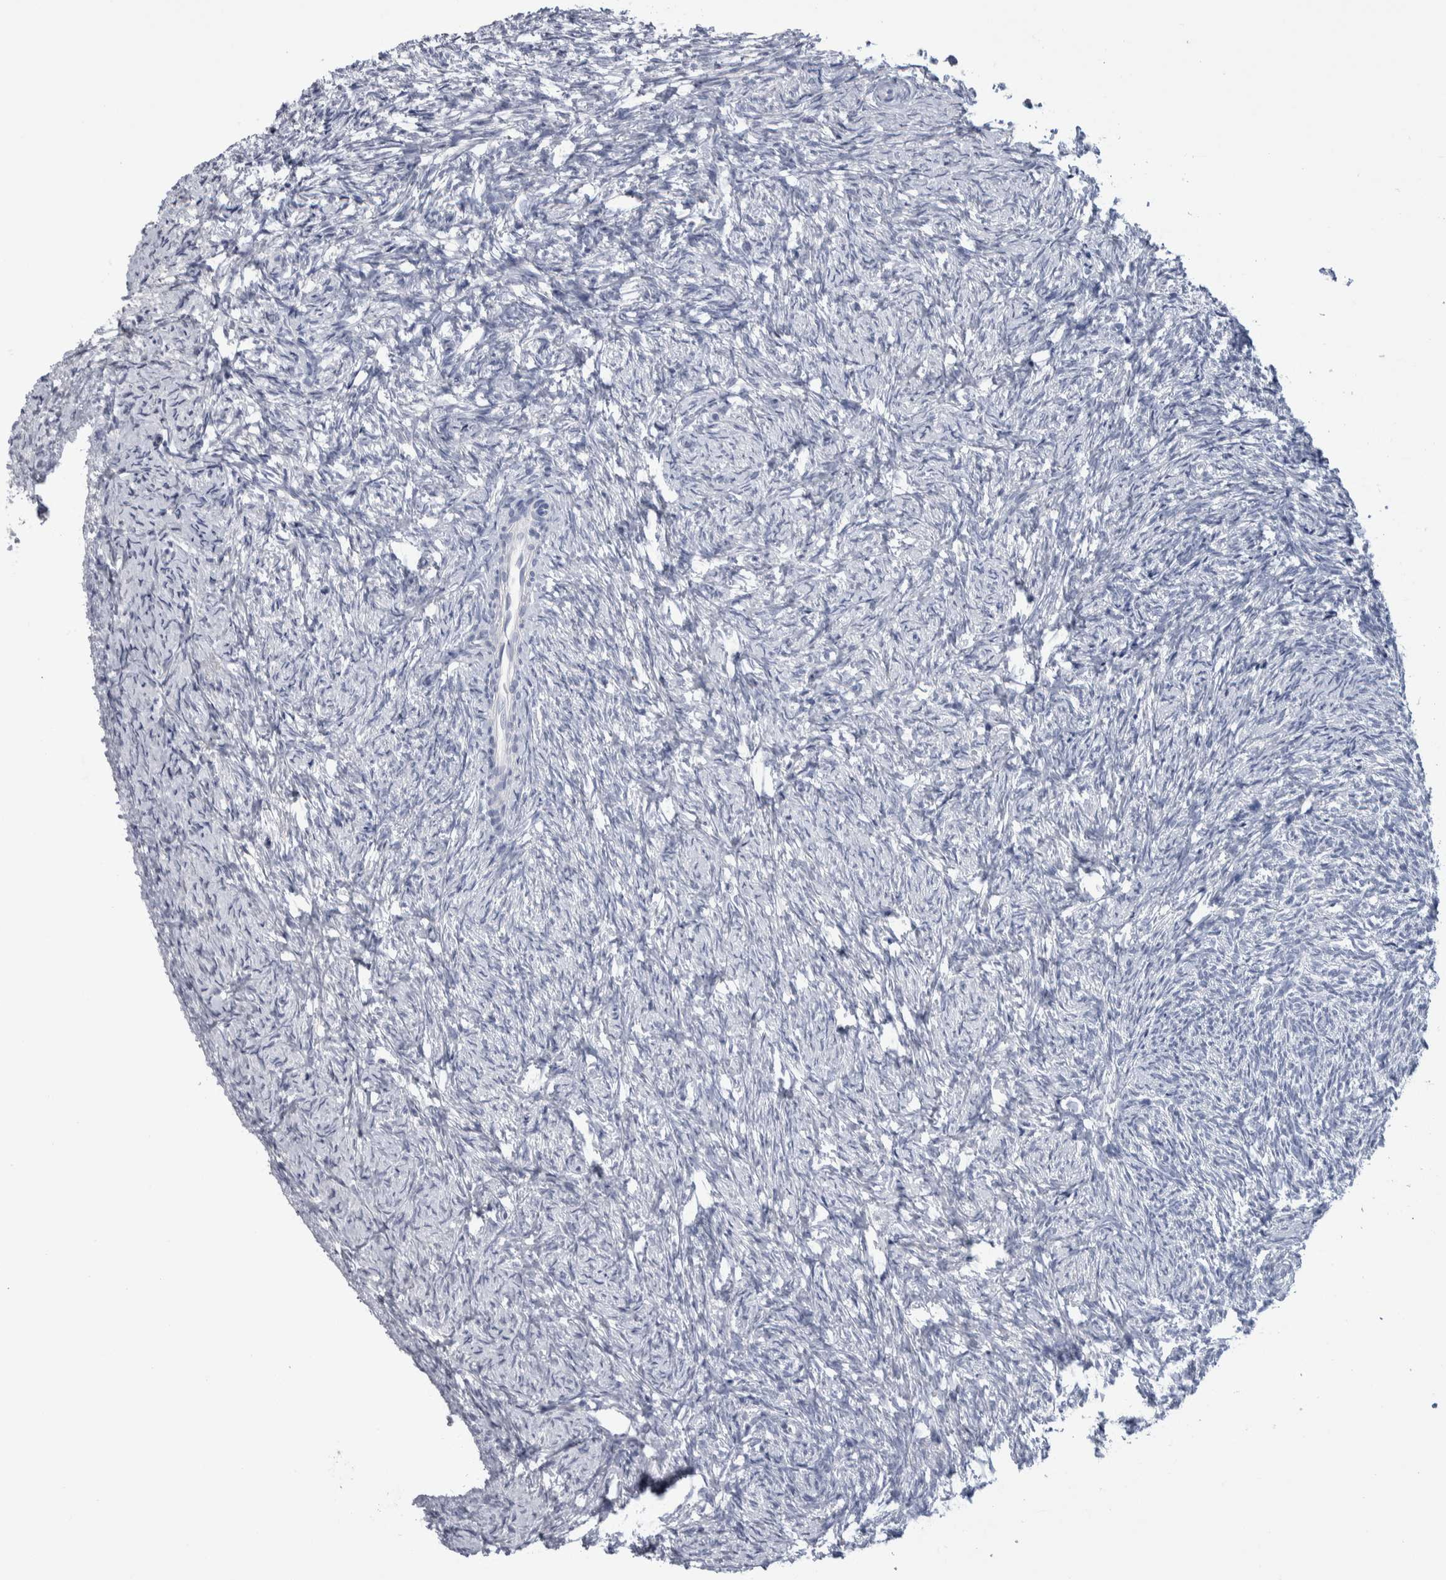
{"staining": {"intensity": "negative", "quantity": "none", "location": "none"}, "tissue": "ovary", "cell_type": "Follicle cells", "image_type": "normal", "snomed": [{"axis": "morphology", "description": "Normal tissue, NOS"}, {"axis": "topography", "description": "Ovary"}], "caption": "Follicle cells are negative for brown protein staining in benign ovary. The staining was performed using DAB to visualize the protein expression in brown, while the nuclei were stained in blue with hematoxylin (Magnification: 20x).", "gene": "LURAP1L", "patient": {"sex": "female", "age": 41}}